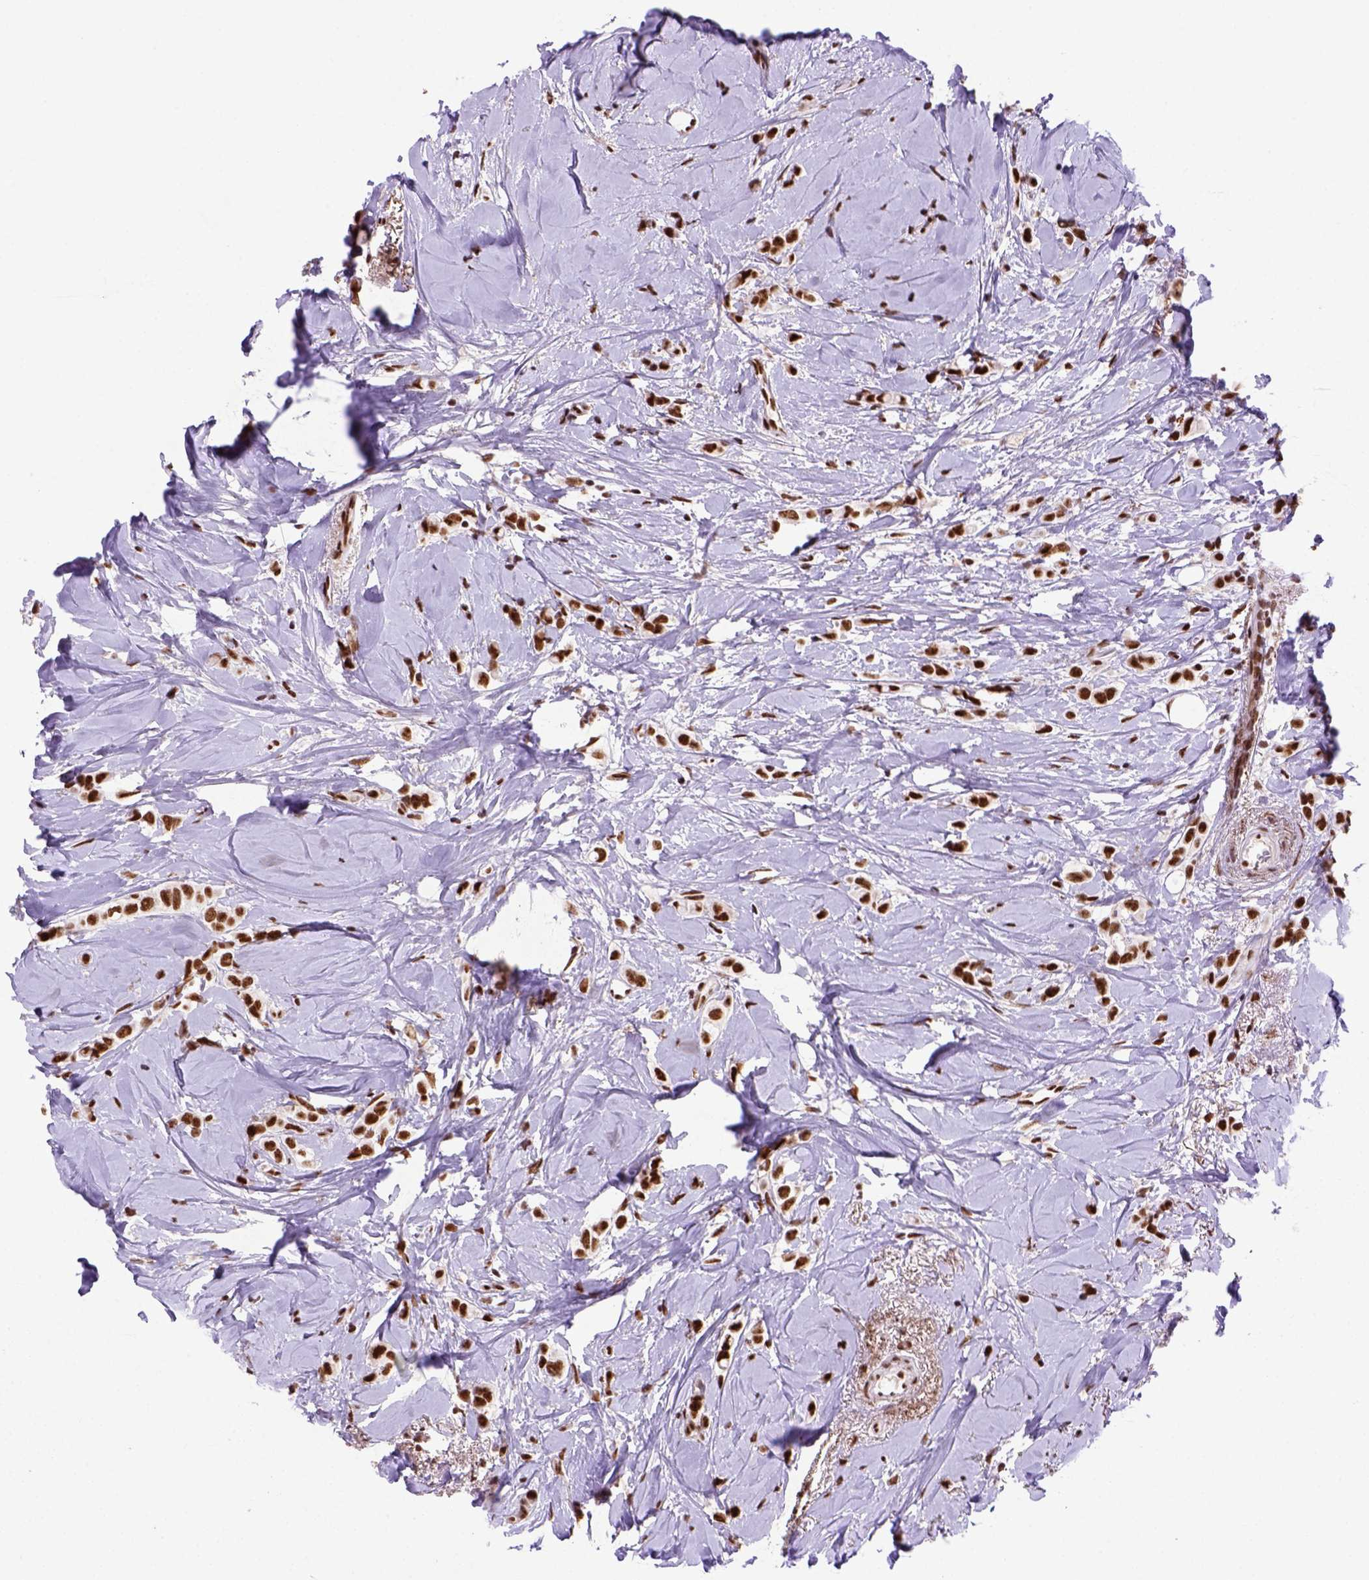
{"staining": {"intensity": "strong", "quantity": ">75%", "location": "nuclear"}, "tissue": "breast cancer", "cell_type": "Tumor cells", "image_type": "cancer", "snomed": [{"axis": "morphology", "description": "Lobular carcinoma"}, {"axis": "topography", "description": "Breast"}], "caption": "This is an image of immunohistochemistry (IHC) staining of lobular carcinoma (breast), which shows strong positivity in the nuclear of tumor cells.", "gene": "NSMCE2", "patient": {"sex": "female", "age": 66}}